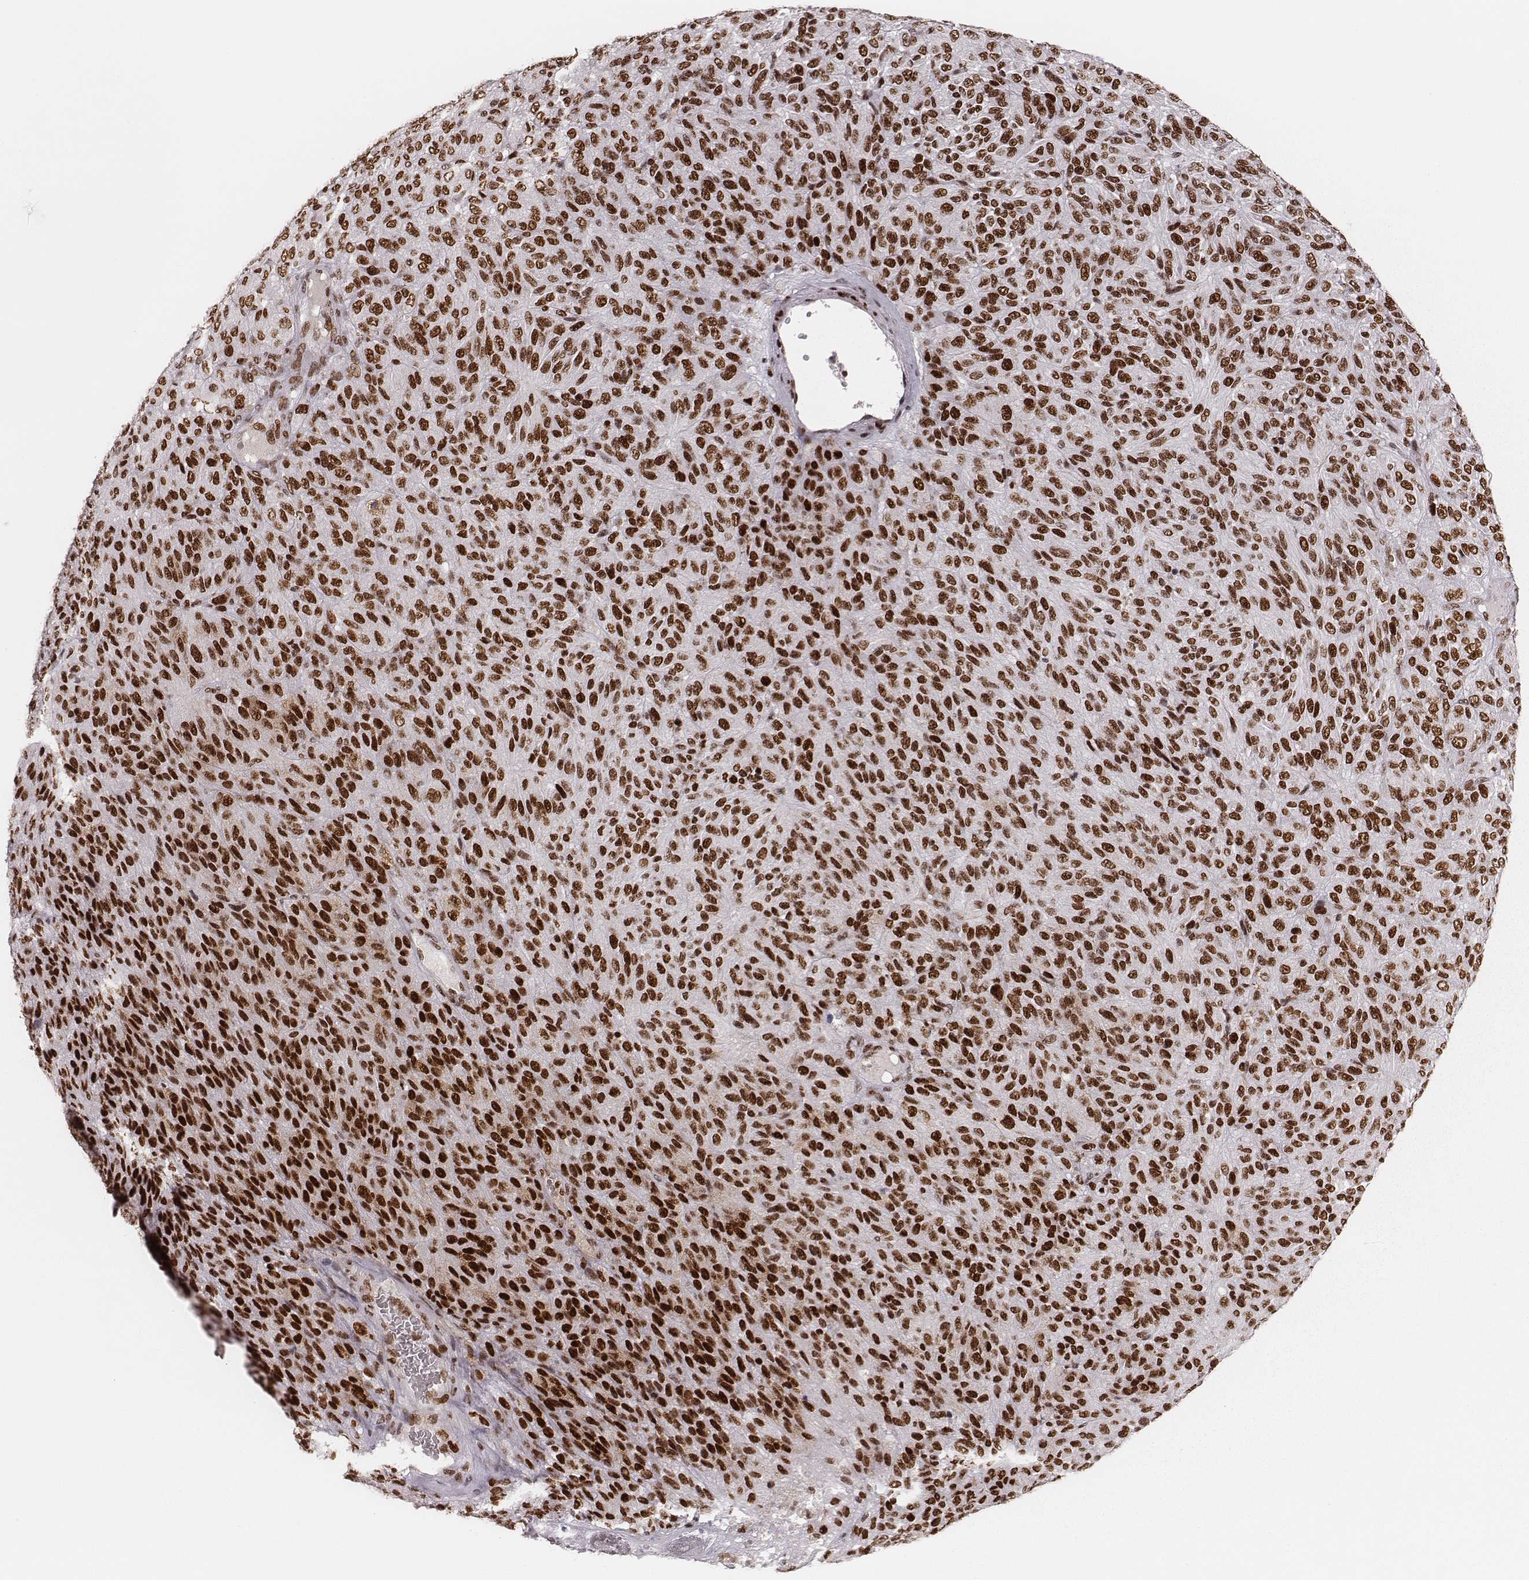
{"staining": {"intensity": "strong", "quantity": ">75%", "location": "nuclear"}, "tissue": "melanoma", "cell_type": "Tumor cells", "image_type": "cancer", "snomed": [{"axis": "morphology", "description": "Malignant melanoma, Metastatic site"}, {"axis": "topography", "description": "Brain"}], "caption": "Protein staining by immunohistochemistry (IHC) exhibits strong nuclear positivity in about >75% of tumor cells in melanoma. (Brightfield microscopy of DAB IHC at high magnification).", "gene": "HNRNPC", "patient": {"sex": "female", "age": 56}}